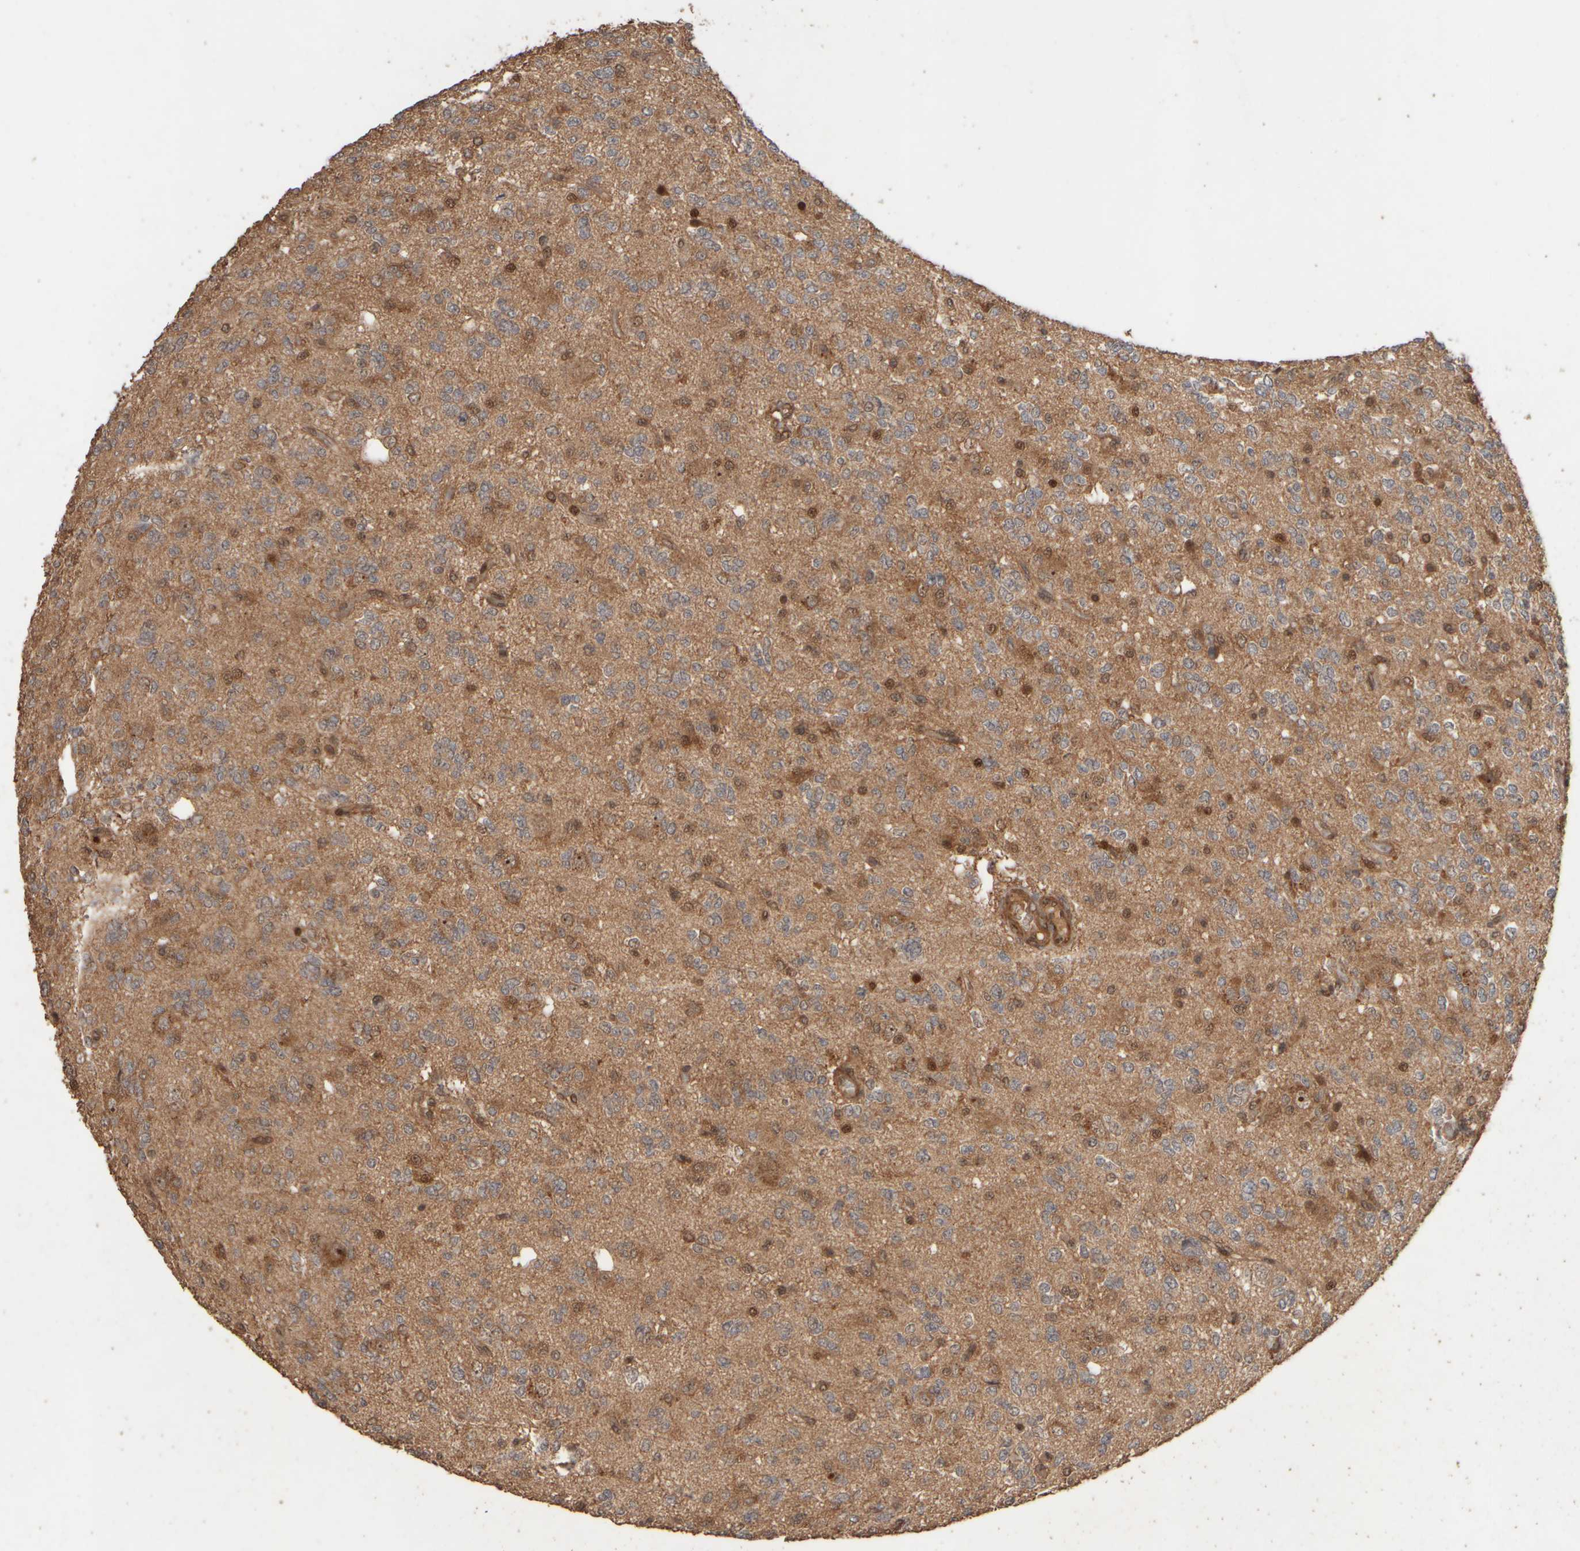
{"staining": {"intensity": "moderate", "quantity": ">75%", "location": "cytoplasmic/membranous,nuclear"}, "tissue": "glioma", "cell_type": "Tumor cells", "image_type": "cancer", "snomed": [{"axis": "morphology", "description": "Glioma, malignant, Low grade"}, {"axis": "topography", "description": "Brain"}], "caption": "Human glioma stained with a brown dye shows moderate cytoplasmic/membranous and nuclear positive expression in about >75% of tumor cells.", "gene": "SPHK1", "patient": {"sex": "male", "age": 38}}